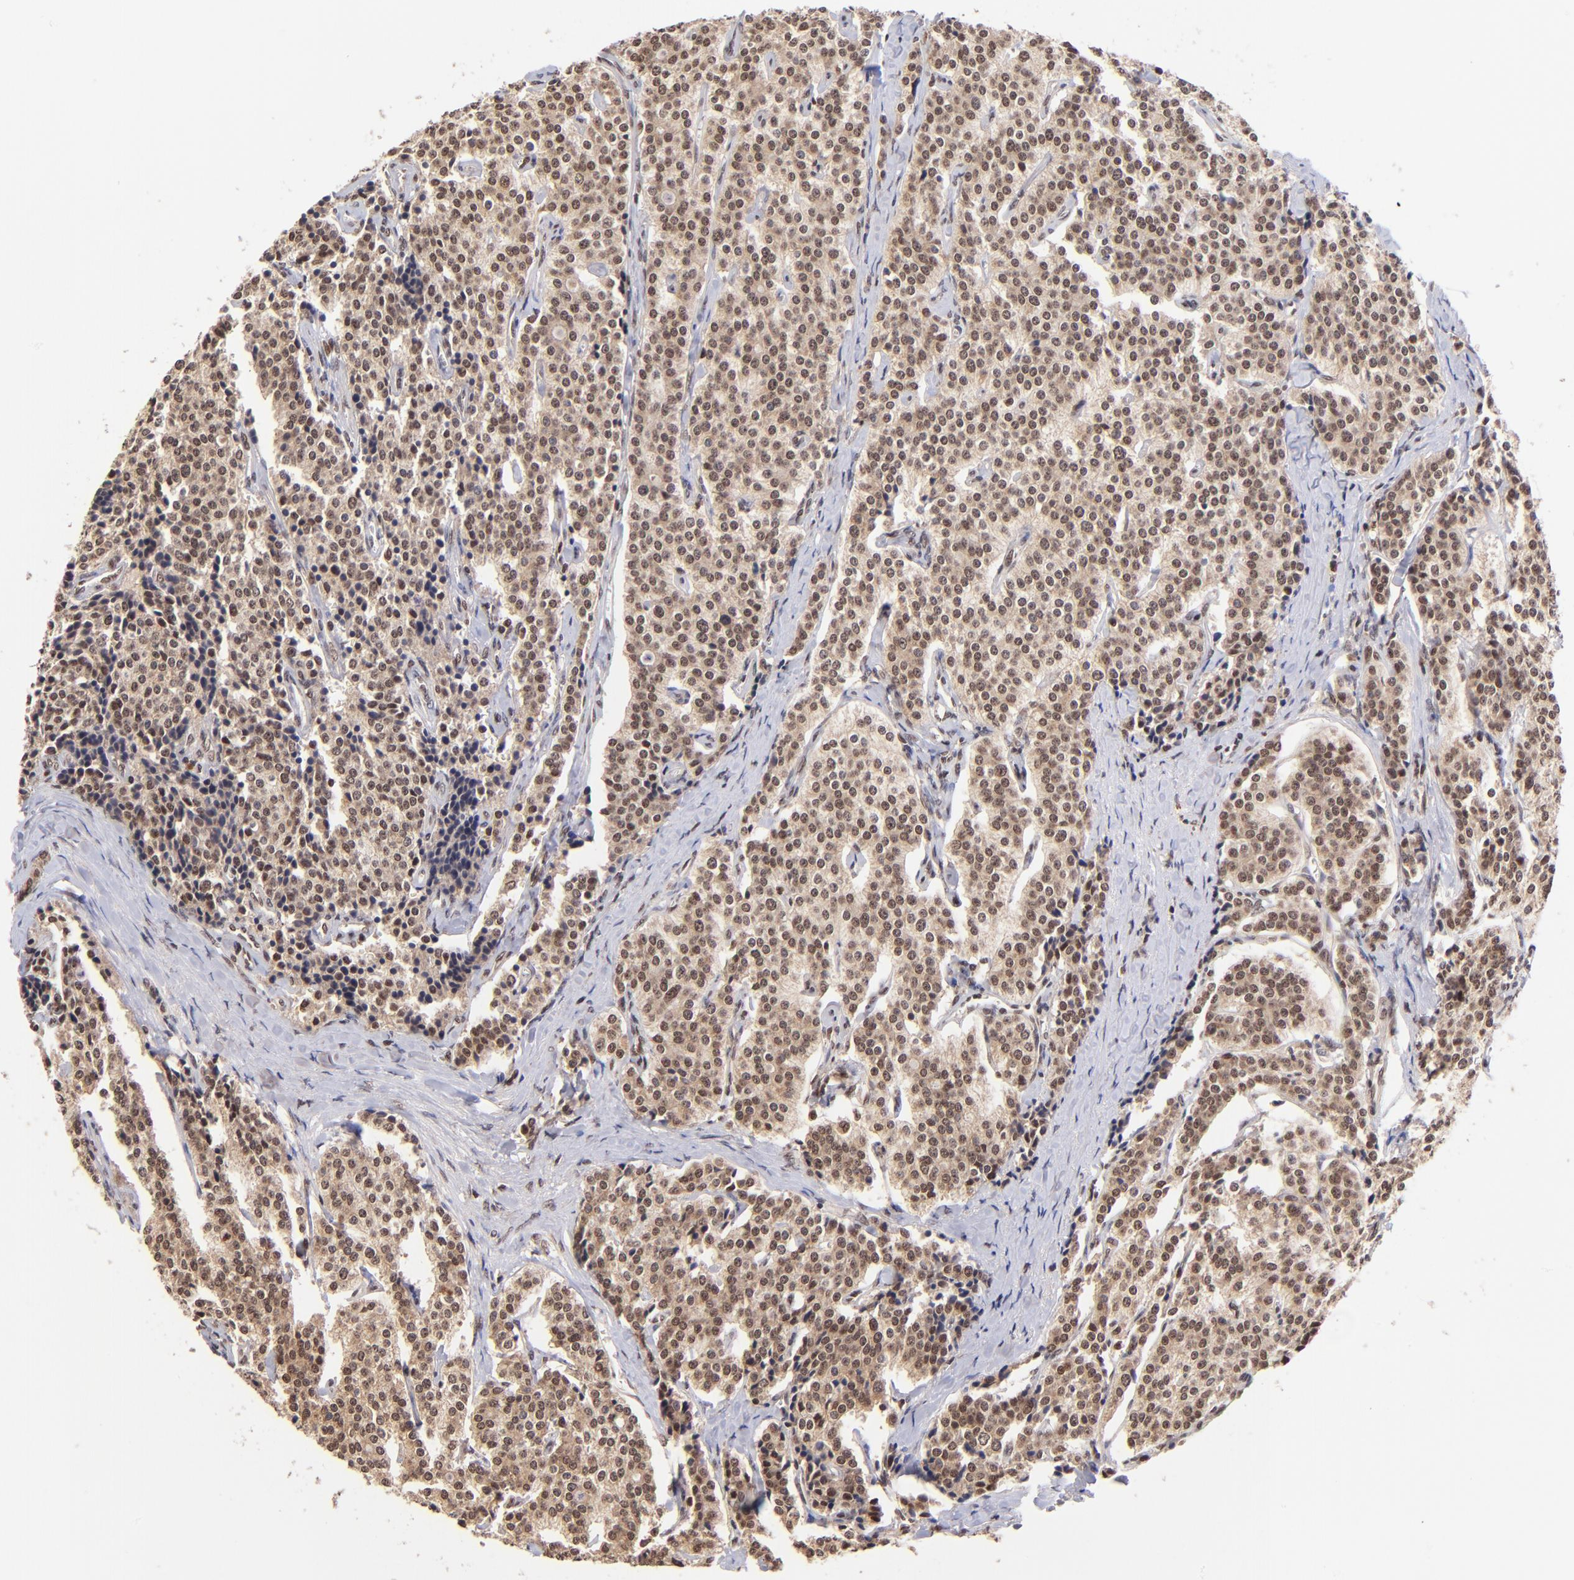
{"staining": {"intensity": "moderate", "quantity": ">75%", "location": "cytoplasmic/membranous,nuclear"}, "tissue": "carcinoid", "cell_type": "Tumor cells", "image_type": "cancer", "snomed": [{"axis": "morphology", "description": "Carcinoid, malignant, NOS"}, {"axis": "topography", "description": "Small intestine"}], "caption": "IHC image of neoplastic tissue: human malignant carcinoid stained using immunohistochemistry (IHC) exhibits medium levels of moderate protein expression localized specifically in the cytoplasmic/membranous and nuclear of tumor cells, appearing as a cytoplasmic/membranous and nuclear brown color.", "gene": "WDR25", "patient": {"sex": "male", "age": 63}}